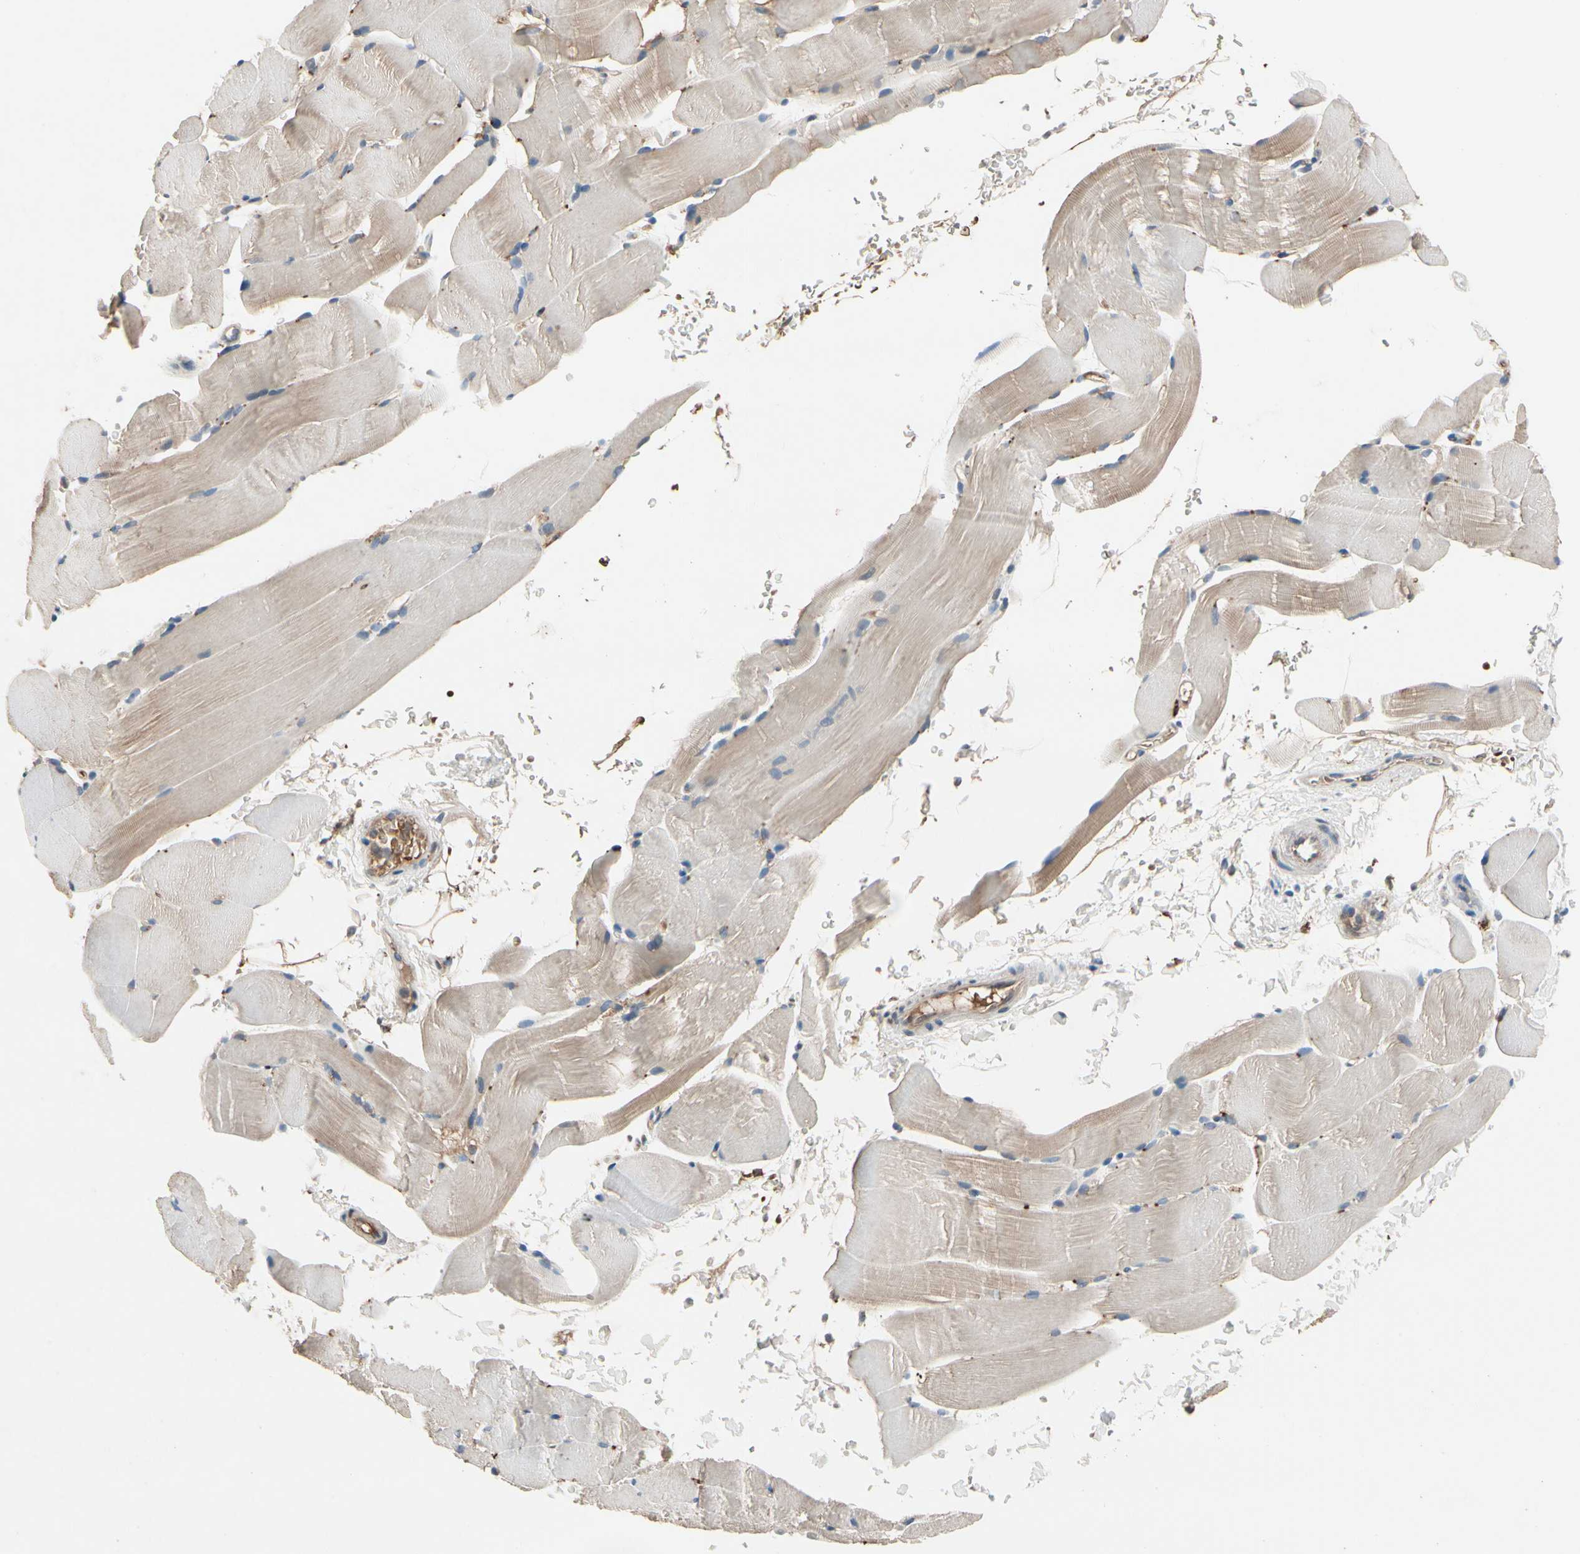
{"staining": {"intensity": "weak", "quantity": ">75%", "location": "cytoplasmic/membranous"}, "tissue": "skeletal muscle", "cell_type": "Myocytes", "image_type": "normal", "snomed": [{"axis": "morphology", "description": "Normal tissue, NOS"}, {"axis": "topography", "description": "Skeletal muscle"}, {"axis": "topography", "description": "Parathyroid gland"}], "caption": "The histopathology image reveals staining of benign skeletal muscle, revealing weak cytoplasmic/membranous protein staining (brown color) within myocytes. (Brightfield microscopy of DAB IHC at high magnification).", "gene": "IL1RL1", "patient": {"sex": "female", "age": 37}}